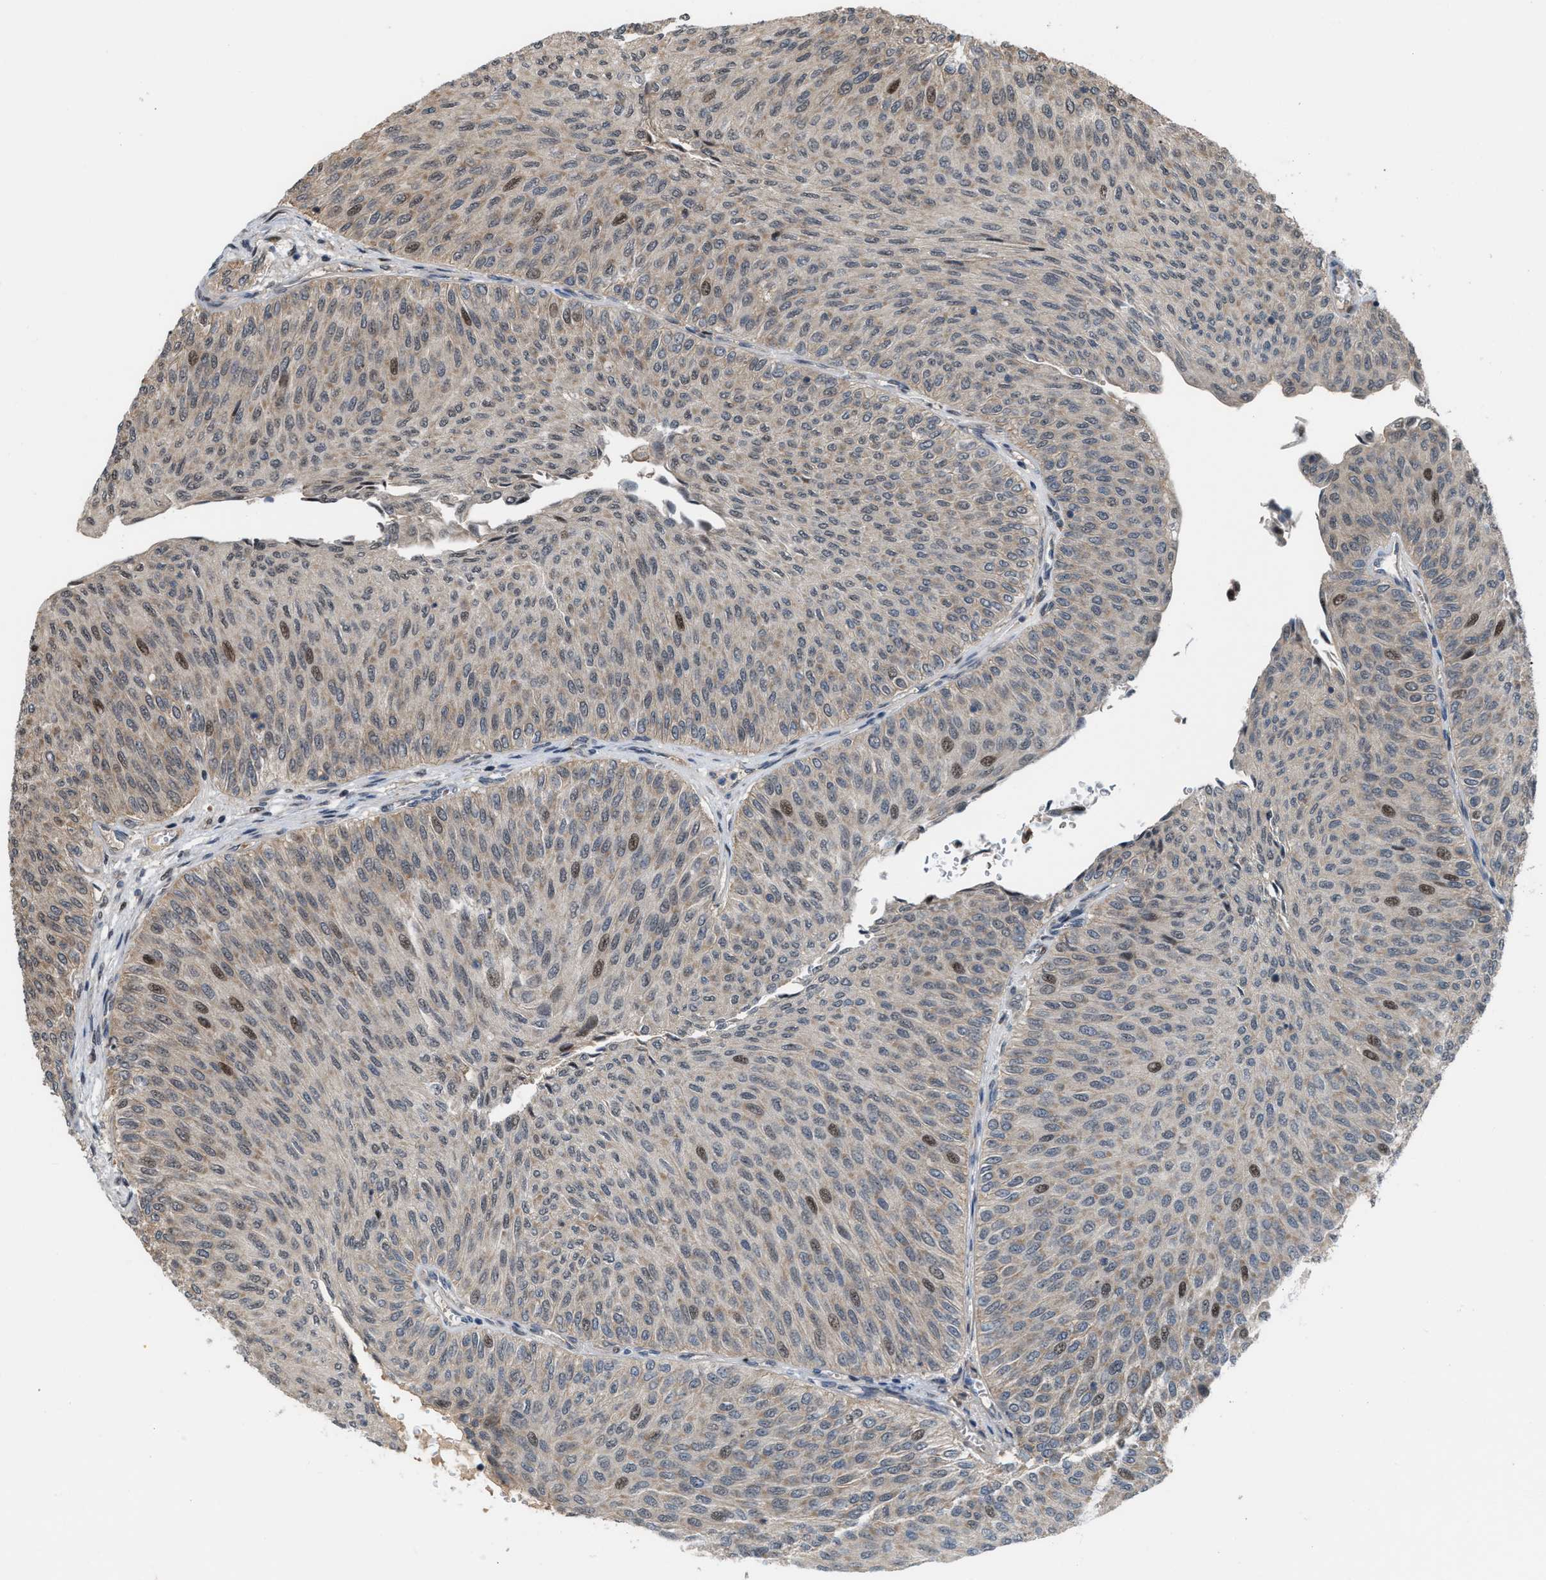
{"staining": {"intensity": "weak", "quantity": "25%-75%", "location": "cytoplasmic/membranous,nuclear"}, "tissue": "urothelial cancer", "cell_type": "Tumor cells", "image_type": "cancer", "snomed": [{"axis": "morphology", "description": "Urothelial carcinoma, Low grade"}, {"axis": "topography", "description": "Urinary bladder"}], "caption": "Immunohistochemical staining of urothelial cancer reveals low levels of weak cytoplasmic/membranous and nuclear protein staining in about 25%-75% of tumor cells.", "gene": "RFFL", "patient": {"sex": "male", "age": 78}}